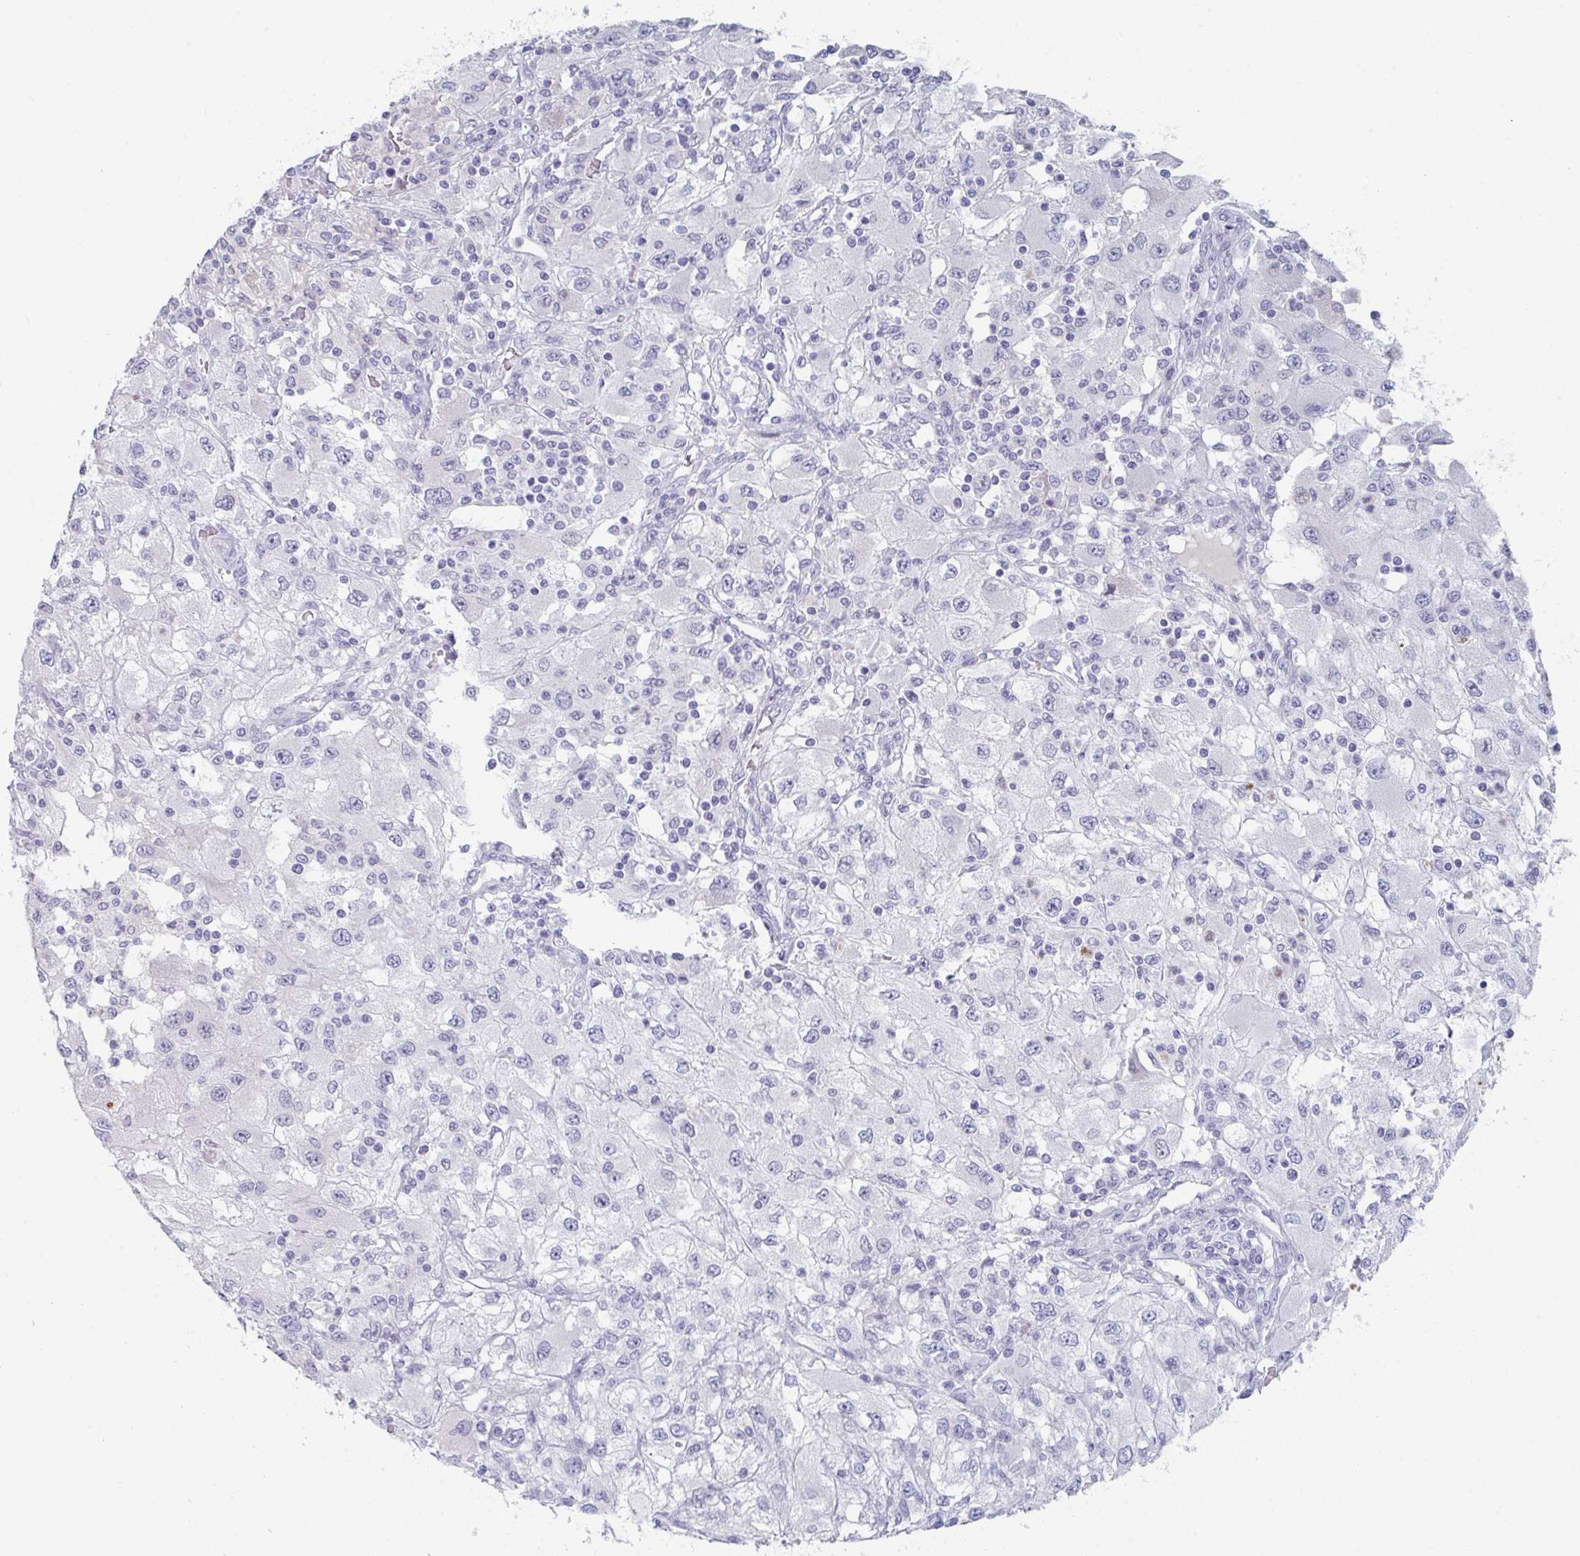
{"staining": {"intensity": "negative", "quantity": "none", "location": "none"}, "tissue": "renal cancer", "cell_type": "Tumor cells", "image_type": "cancer", "snomed": [{"axis": "morphology", "description": "Adenocarcinoma, NOS"}, {"axis": "topography", "description": "Kidney"}], "caption": "This is an IHC photomicrograph of renal cancer (adenocarcinoma). There is no positivity in tumor cells.", "gene": "RUBCN", "patient": {"sex": "female", "age": 67}}